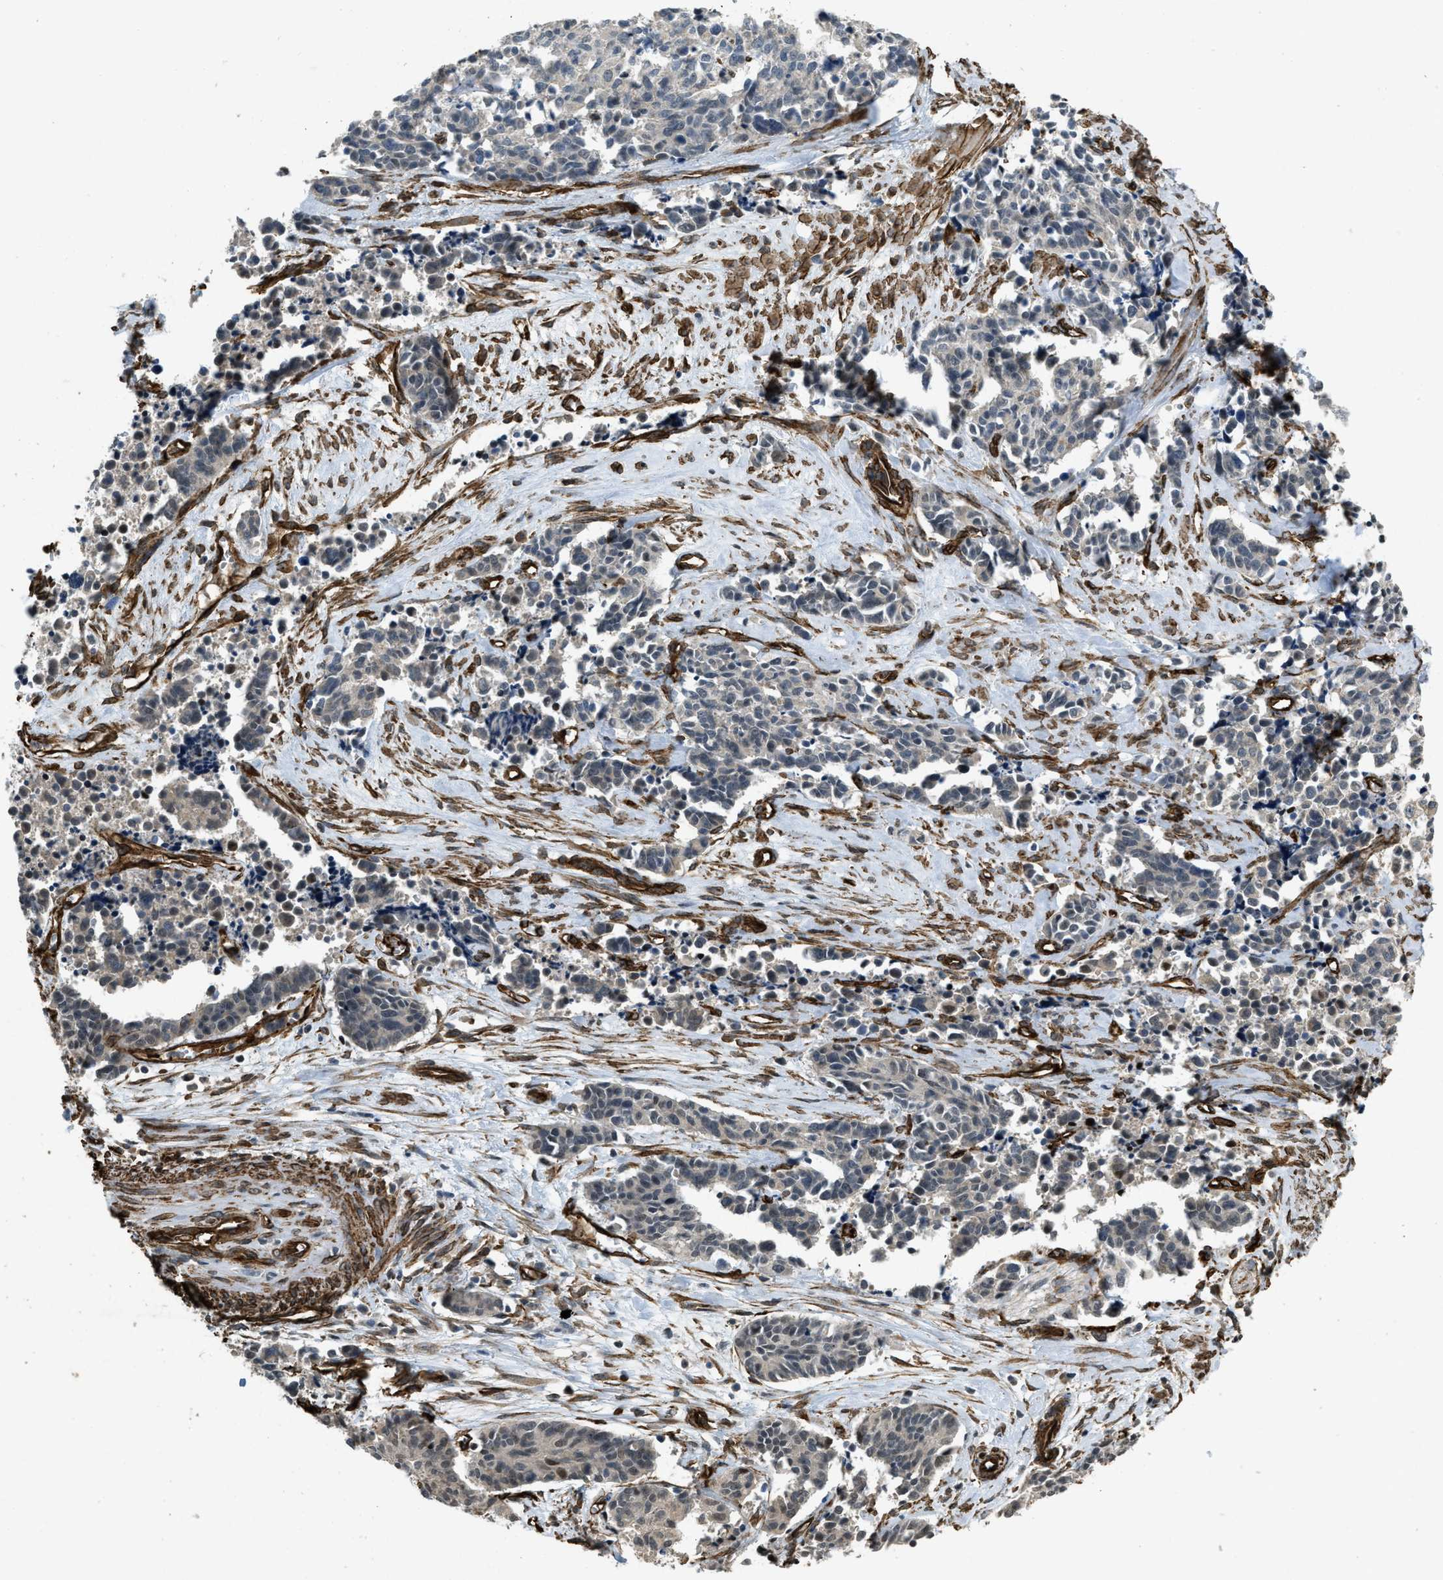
{"staining": {"intensity": "negative", "quantity": "none", "location": "none"}, "tissue": "cervical cancer", "cell_type": "Tumor cells", "image_type": "cancer", "snomed": [{"axis": "morphology", "description": "Squamous cell carcinoma, NOS"}, {"axis": "topography", "description": "Cervix"}], "caption": "The immunohistochemistry histopathology image has no significant staining in tumor cells of cervical cancer tissue.", "gene": "NMB", "patient": {"sex": "female", "age": 35}}